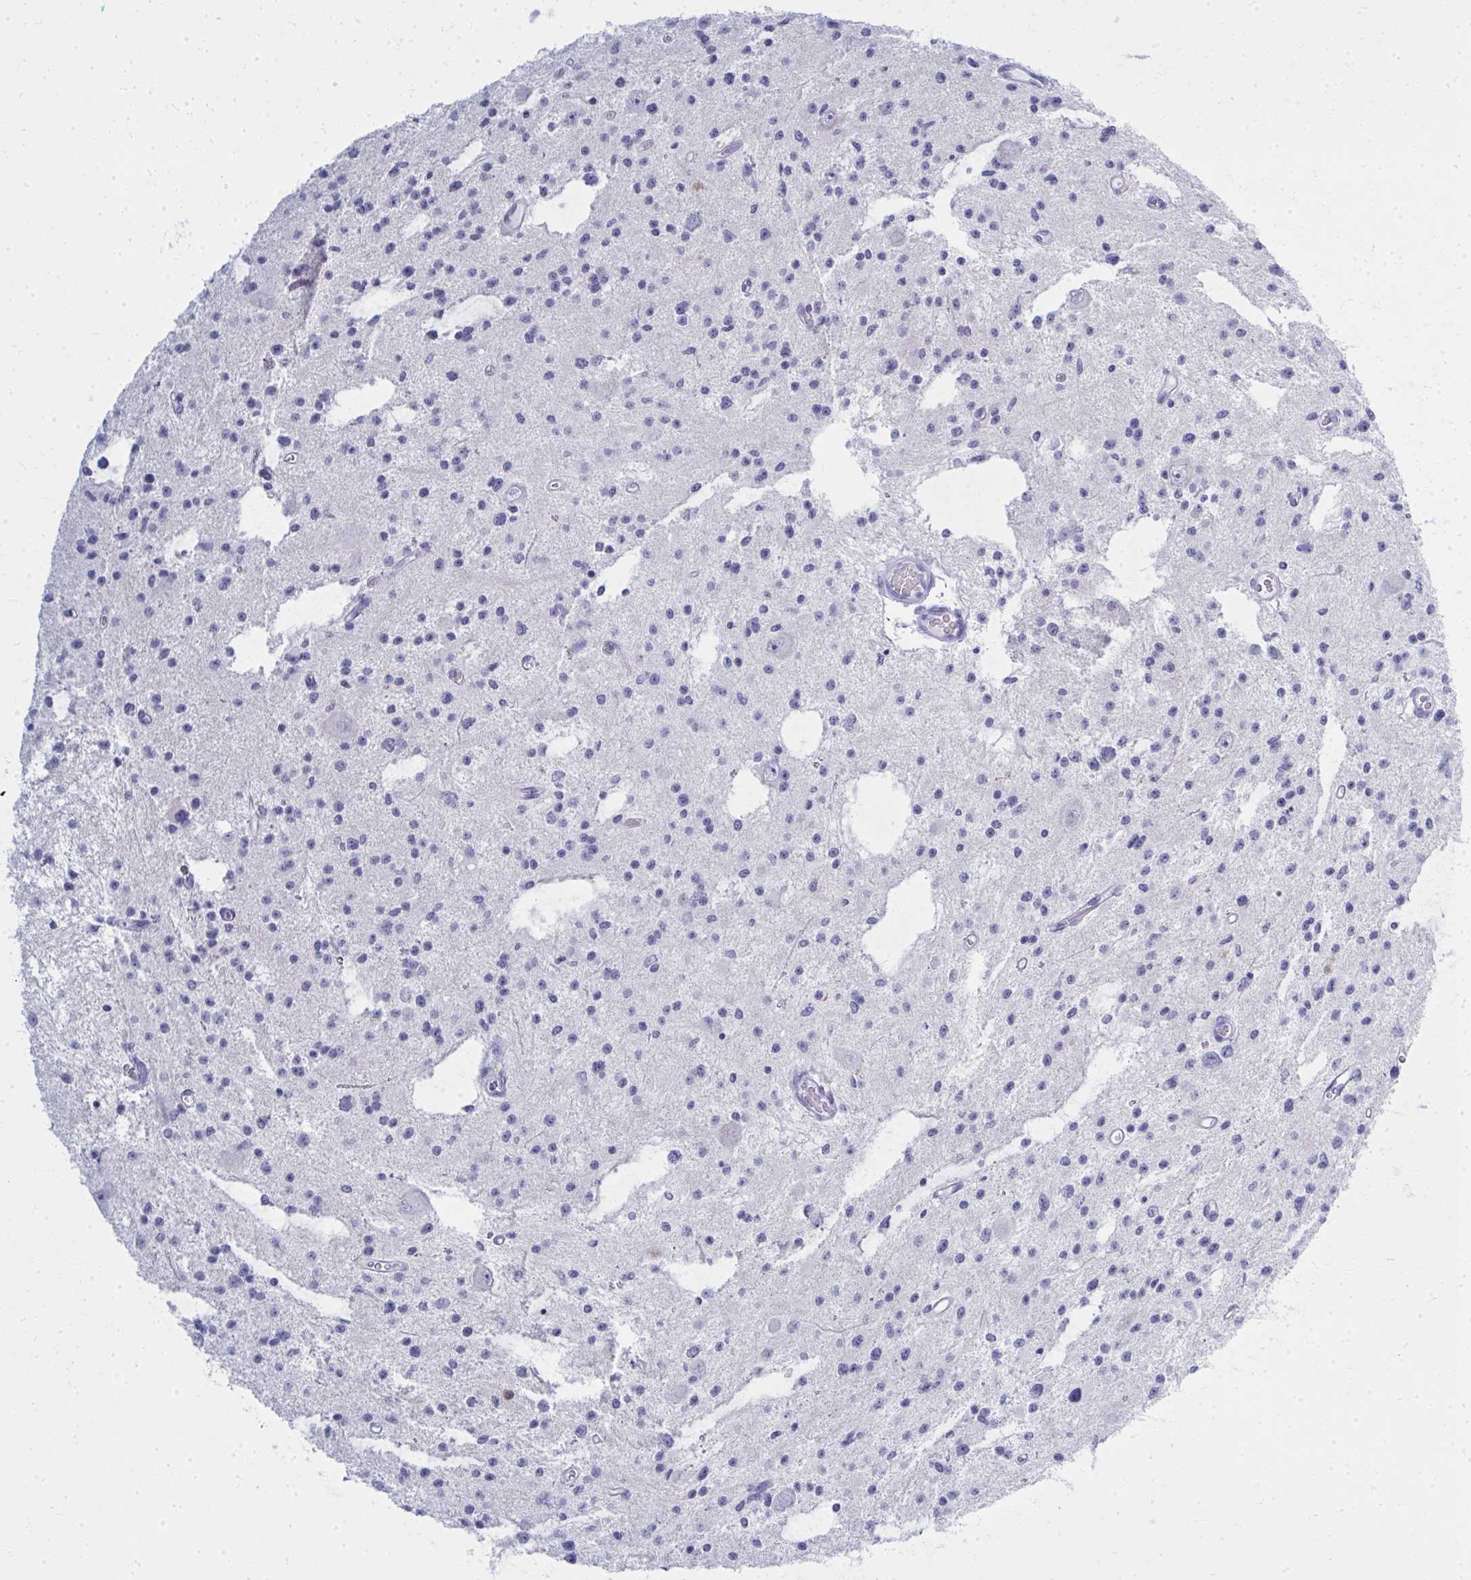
{"staining": {"intensity": "negative", "quantity": "none", "location": "none"}, "tissue": "glioma", "cell_type": "Tumor cells", "image_type": "cancer", "snomed": [{"axis": "morphology", "description": "Glioma, malignant, Low grade"}, {"axis": "topography", "description": "Brain"}], "caption": "Histopathology image shows no significant protein positivity in tumor cells of glioma.", "gene": "QDPR", "patient": {"sex": "male", "age": 43}}